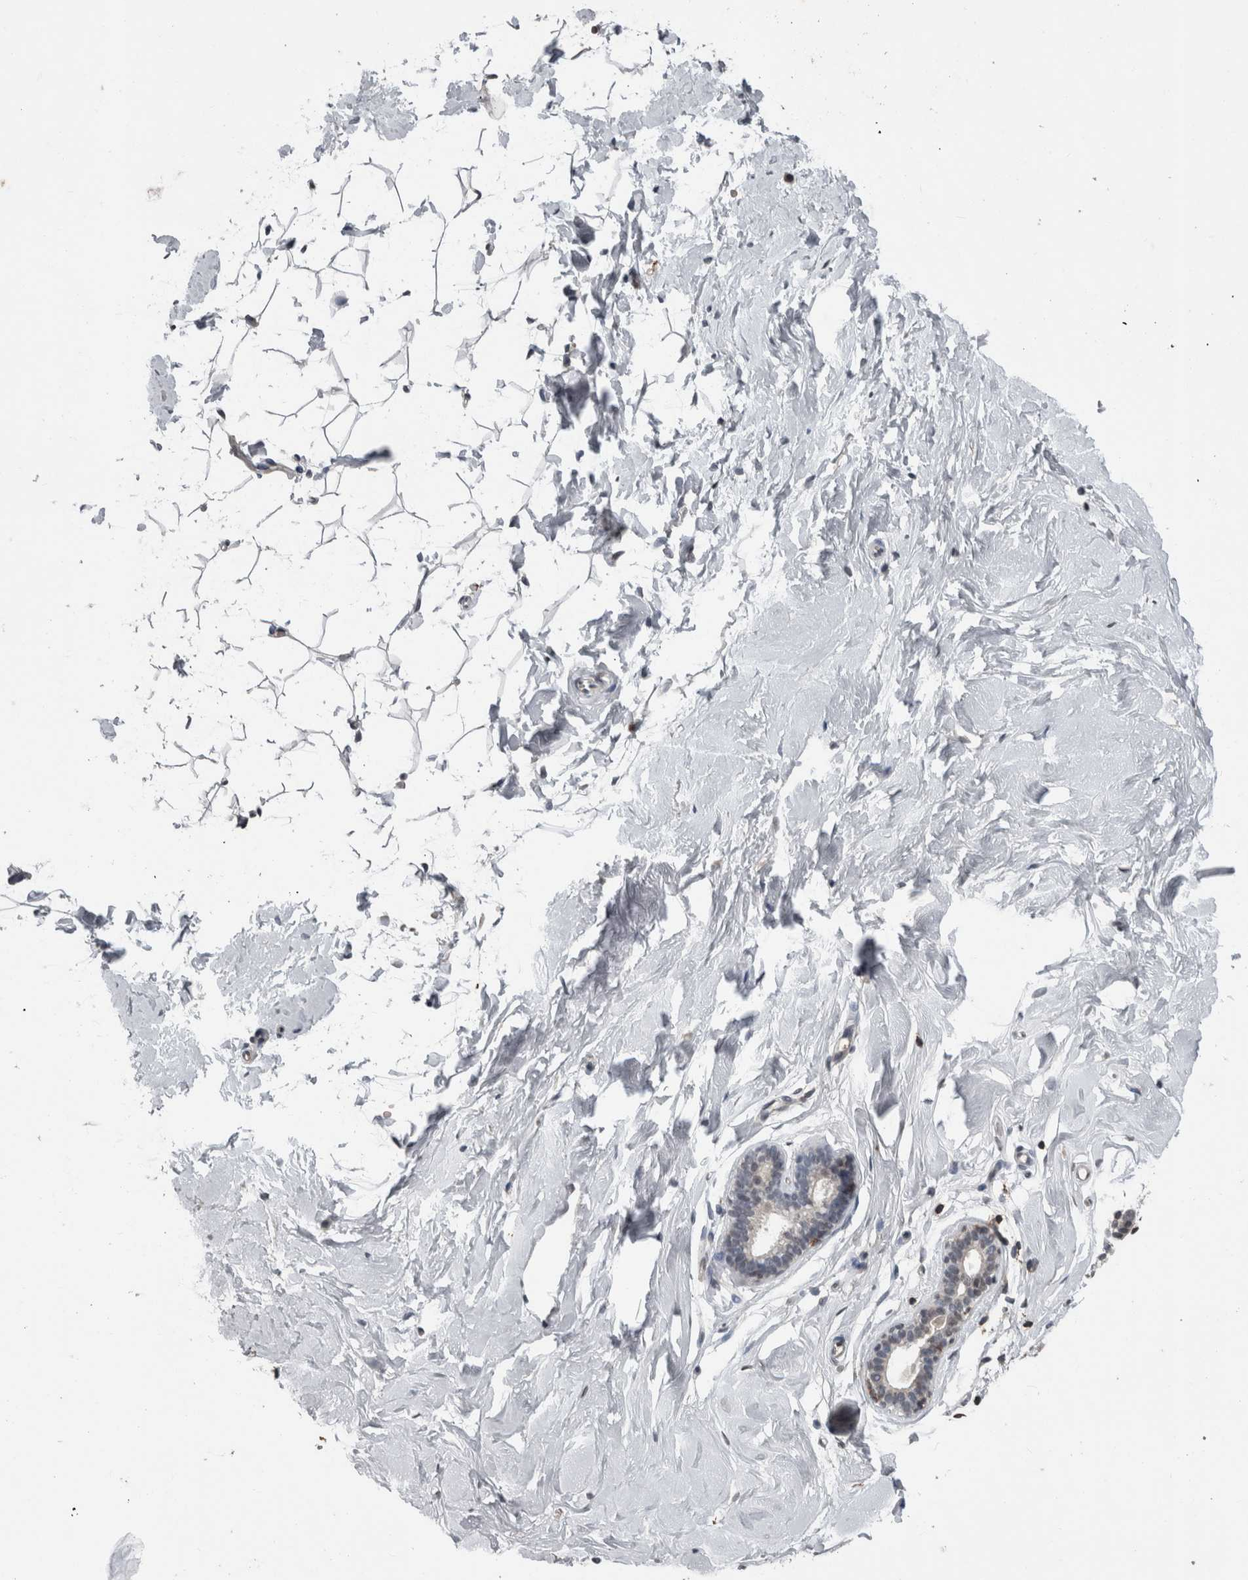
{"staining": {"intensity": "negative", "quantity": "none", "location": "none"}, "tissue": "breast", "cell_type": "Adipocytes", "image_type": "normal", "snomed": [{"axis": "morphology", "description": "Normal tissue, NOS"}, {"axis": "topography", "description": "Breast"}], "caption": "Unremarkable breast was stained to show a protein in brown. There is no significant positivity in adipocytes. (DAB (3,3'-diaminobenzidine) IHC, high magnification).", "gene": "MAFF", "patient": {"sex": "female", "age": 23}}